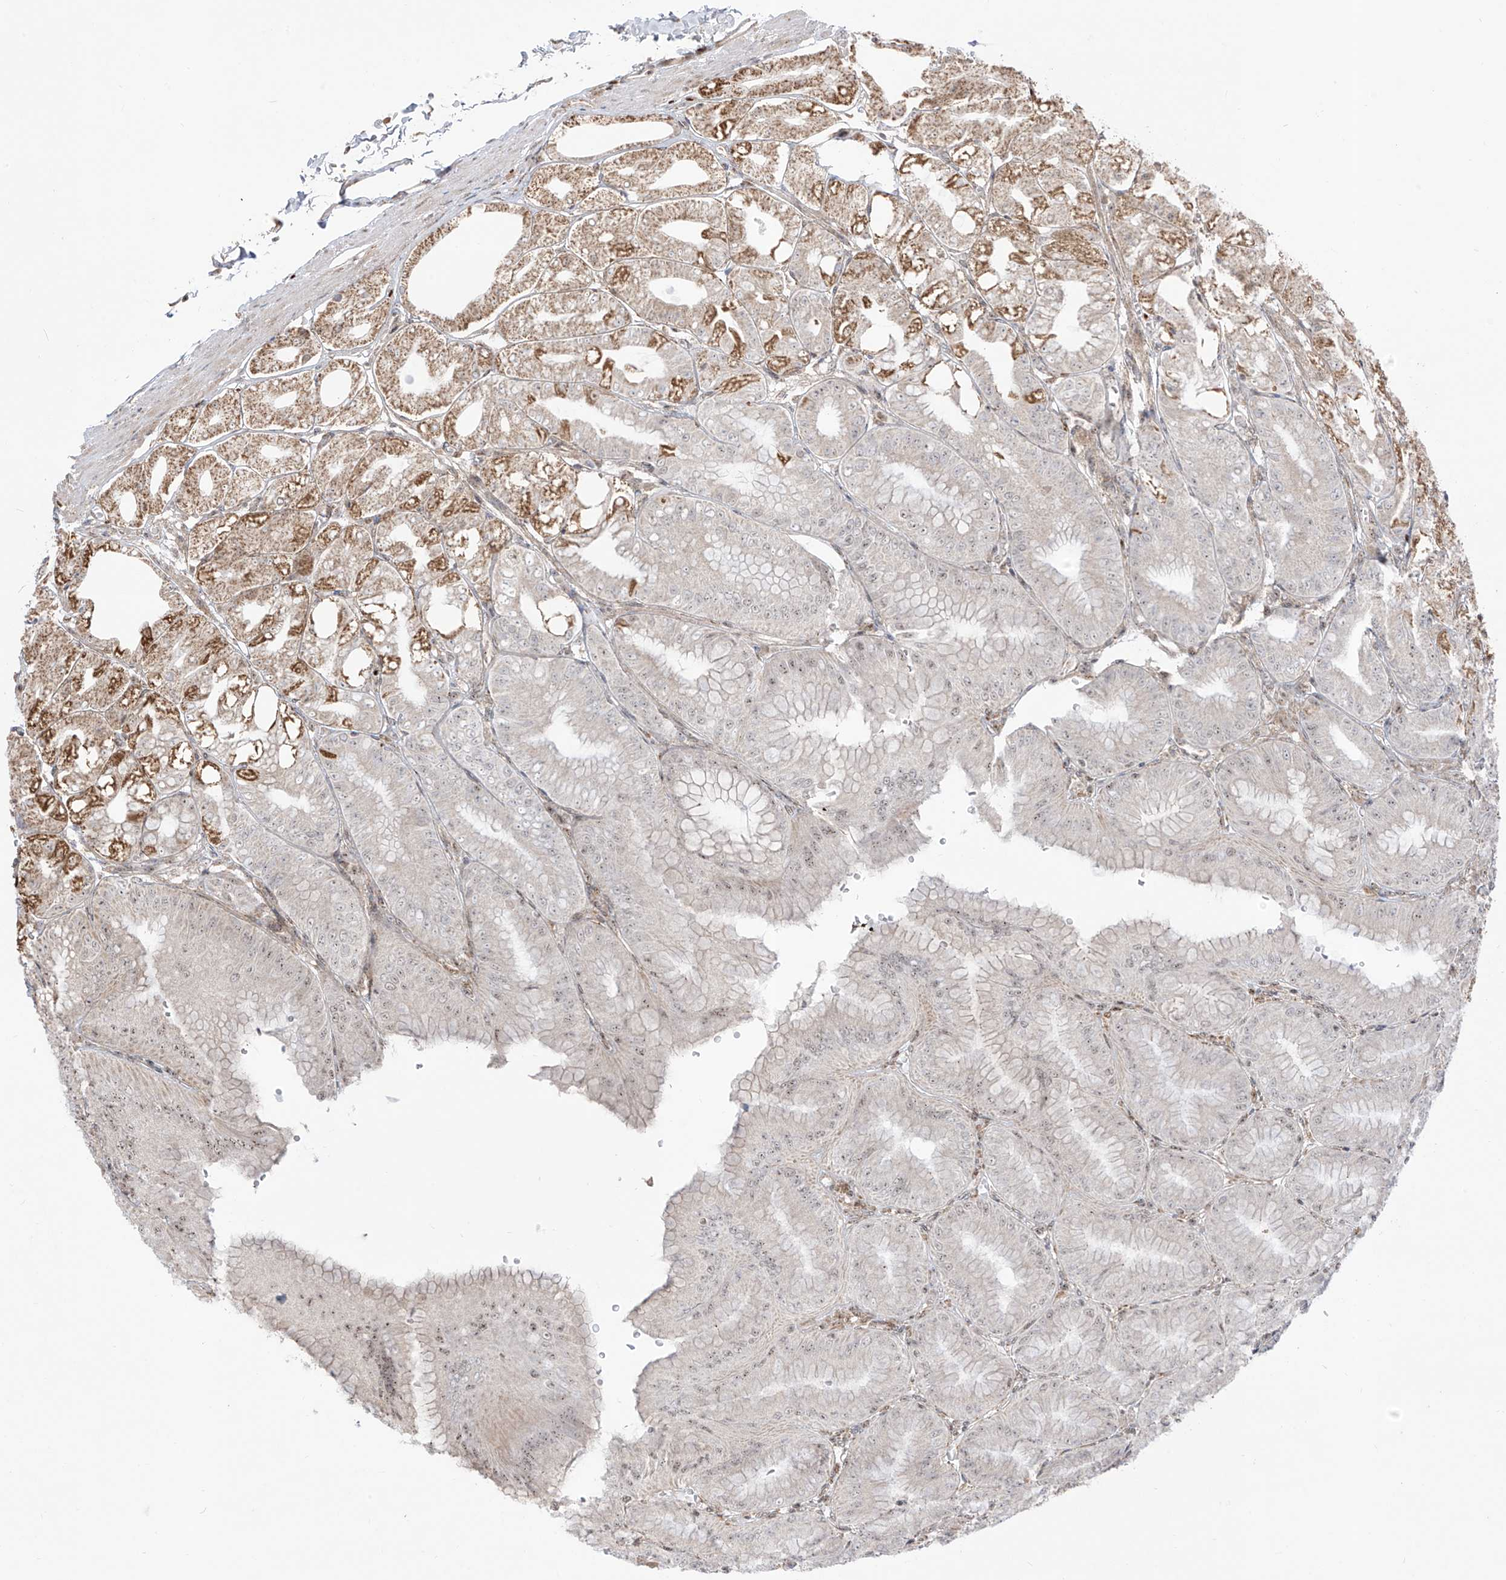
{"staining": {"intensity": "moderate", "quantity": "25%-75%", "location": "cytoplasmic/membranous,nuclear"}, "tissue": "stomach", "cell_type": "Glandular cells", "image_type": "normal", "snomed": [{"axis": "morphology", "description": "Normal tissue, NOS"}, {"axis": "topography", "description": "Stomach, lower"}], "caption": "Protein expression analysis of unremarkable human stomach reveals moderate cytoplasmic/membranous,nuclear positivity in approximately 25%-75% of glandular cells. (IHC, brightfield microscopy, high magnification).", "gene": "ZBTB8A", "patient": {"sex": "male", "age": 71}}